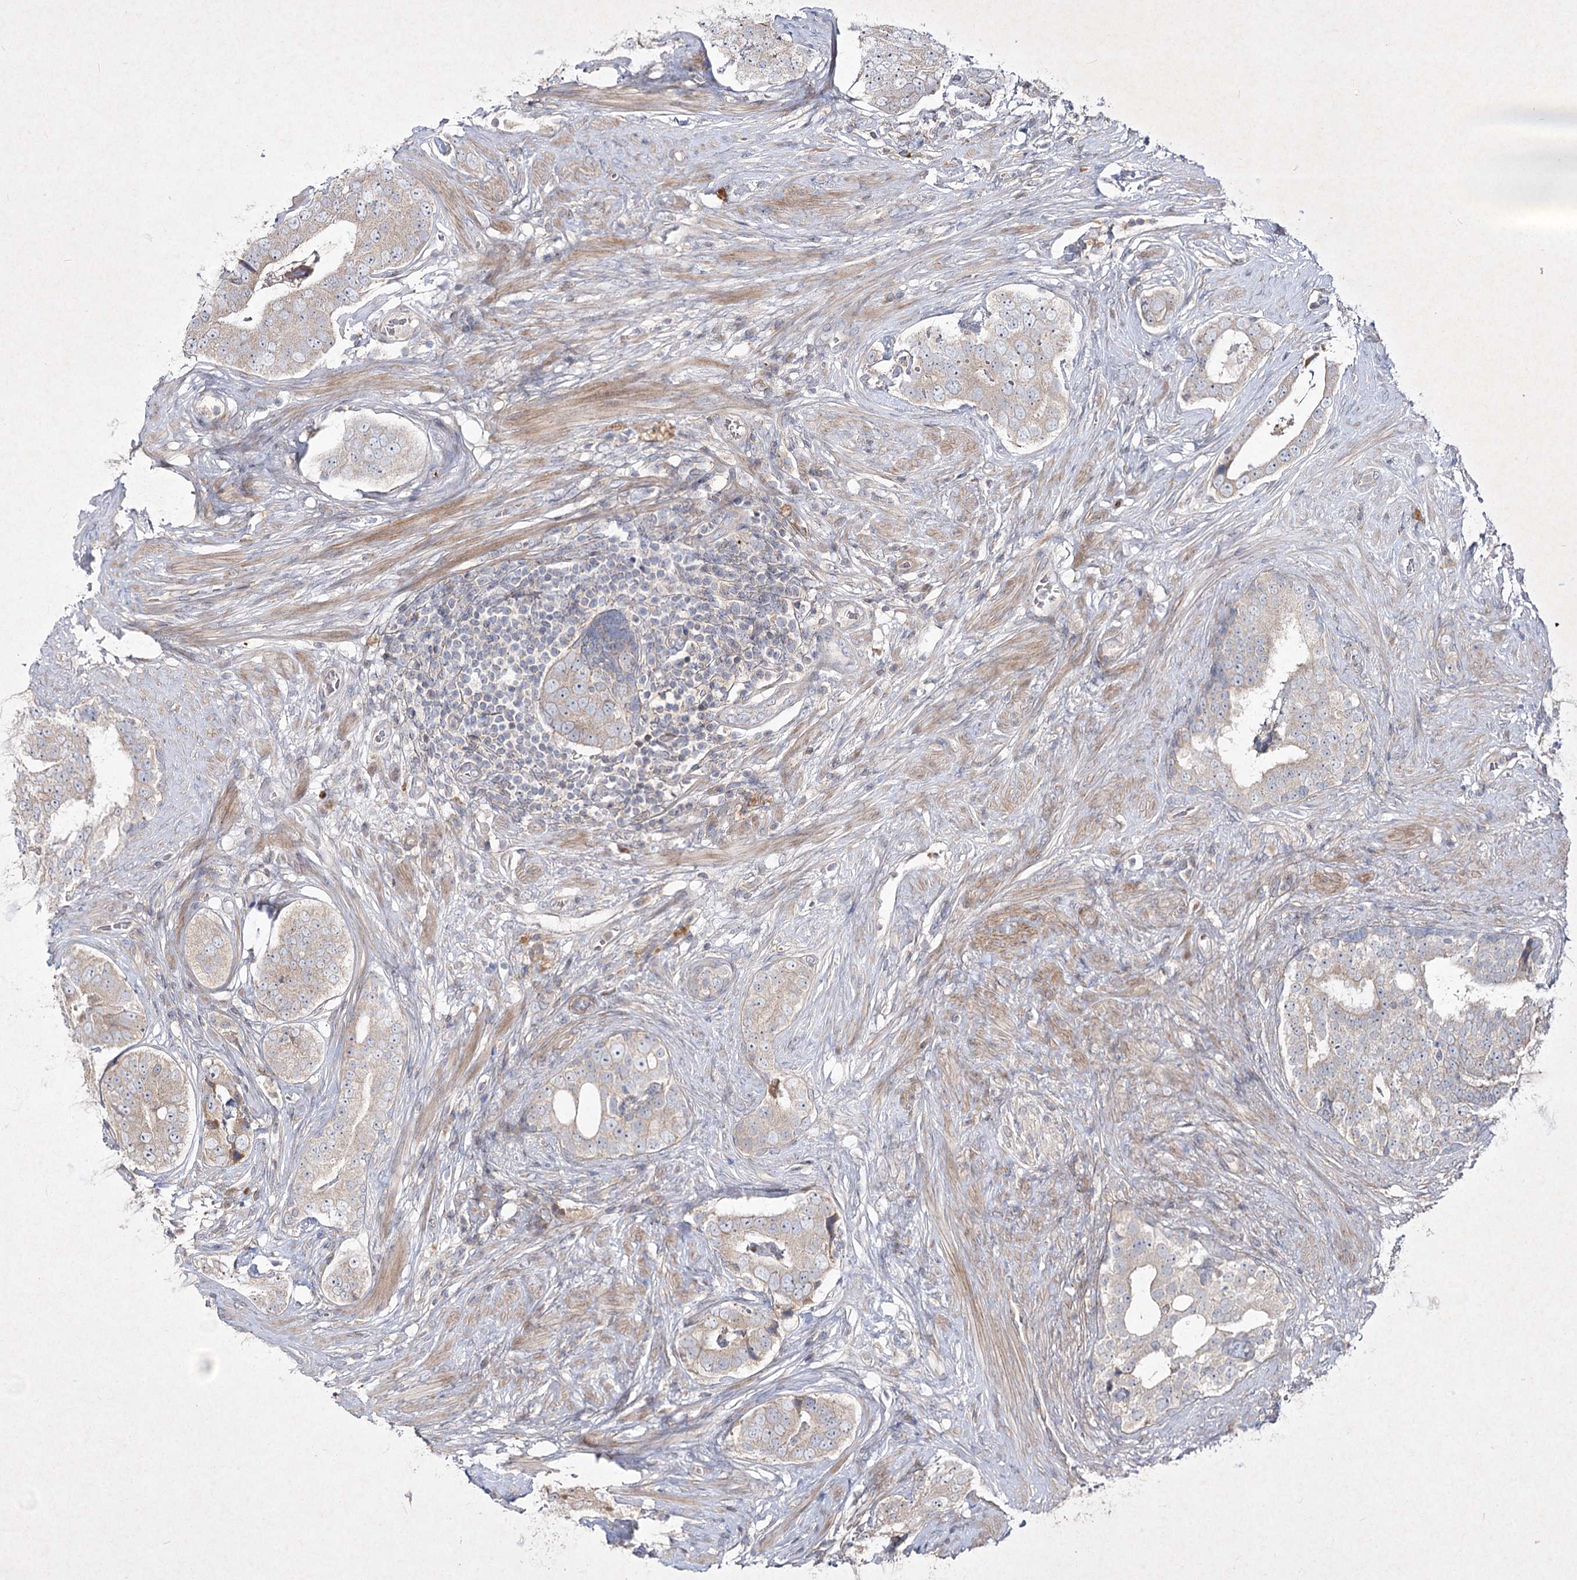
{"staining": {"intensity": "weak", "quantity": "25%-75%", "location": "cytoplasmic/membranous"}, "tissue": "prostate cancer", "cell_type": "Tumor cells", "image_type": "cancer", "snomed": [{"axis": "morphology", "description": "Adenocarcinoma, High grade"}, {"axis": "topography", "description": "Prostate"}], "caption": "This photomicrograph shows immunohistochemistry staining of human prostate cancer (high-grade adenocarcinoma), with low weak cytoplasmic/membranous expression in approximately 25%-75% of tumor cells.", "gene": "CIB2", "patient": {"sex": "male", "age": 56}}